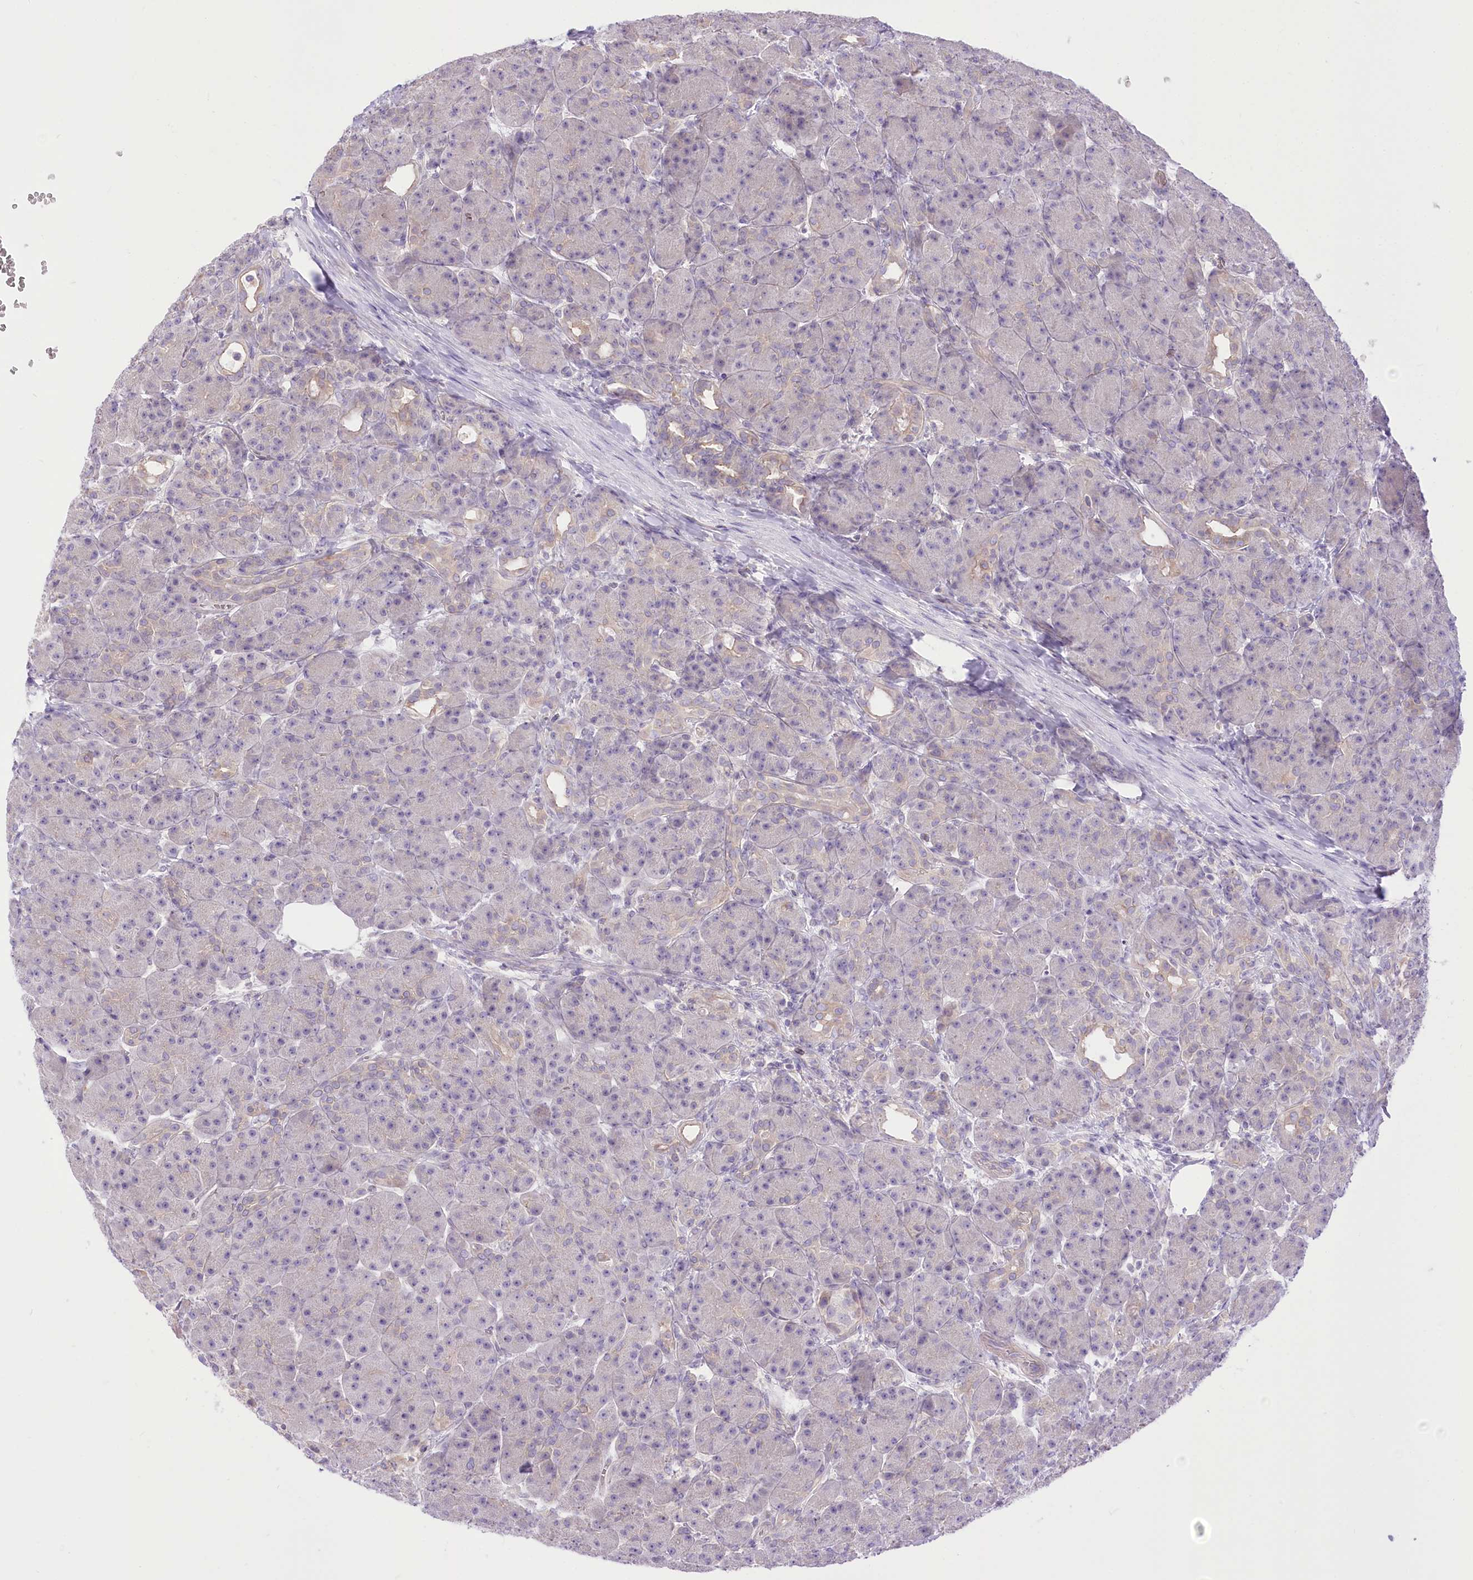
{"staining": {"intensity": "weak", "quantity": "<25%", "location": "cytoplasmic/membranous"}, "tissue": "pancreas", "cell_type": "Exocrine glandular cells", "image_type": "normal", "snomed": [{"axis": "morphology", "description": "Normal tissue, NOS"}, {"axis": "topography", "description": "Pancreas"}], "caption": "DAB immunohistochemical staining of benign pancreas displays no significant staining in exocrine glandular cells.", "gene": "HELT", "patient": {"sex": "male", "age": 63}}